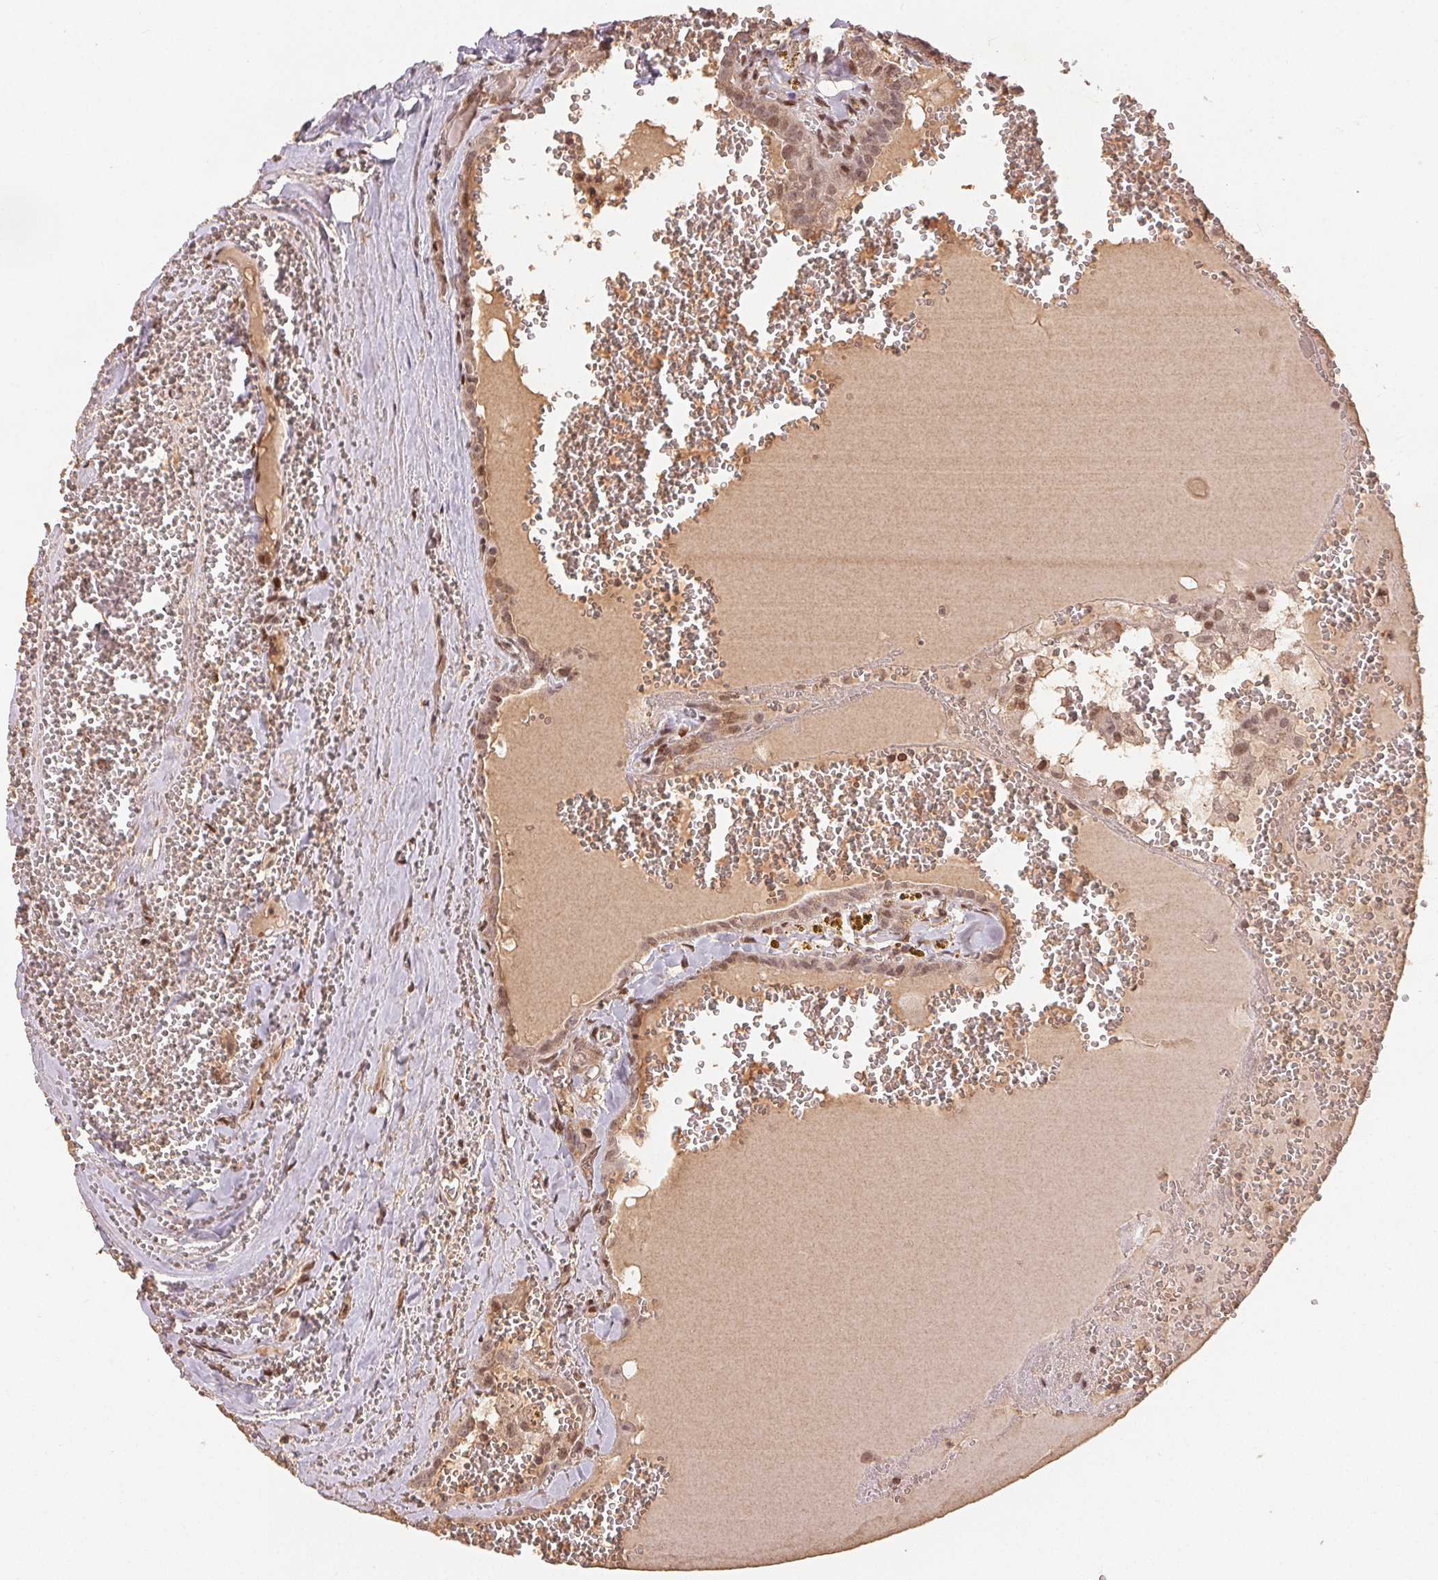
{"staining": {"intensity": "weak", "quantity": ">75%", "location": "cytoplasmic/membranous,nuclear"}, "tissue": "thyroid cancer", "cell_type": "Tumor cells", "image_type": "cancer", "snomed": [{"axis": "morphology", "description": "Papillary adenocarcinoma, NOS"}, {"axis": "topography", "description": "Thyroid gland"}], "caption": "DAB (3,3'-diaminobenzidine) immunohistochemical staining of papillary adenocarcinoma (thyroid) exhibits weak cytoplasmic/membranous and nuclear protein expression in about >75% of tumor cells.", "gene": "MAPKAPK2", "patient": {"sex": "female", "age": 21}}